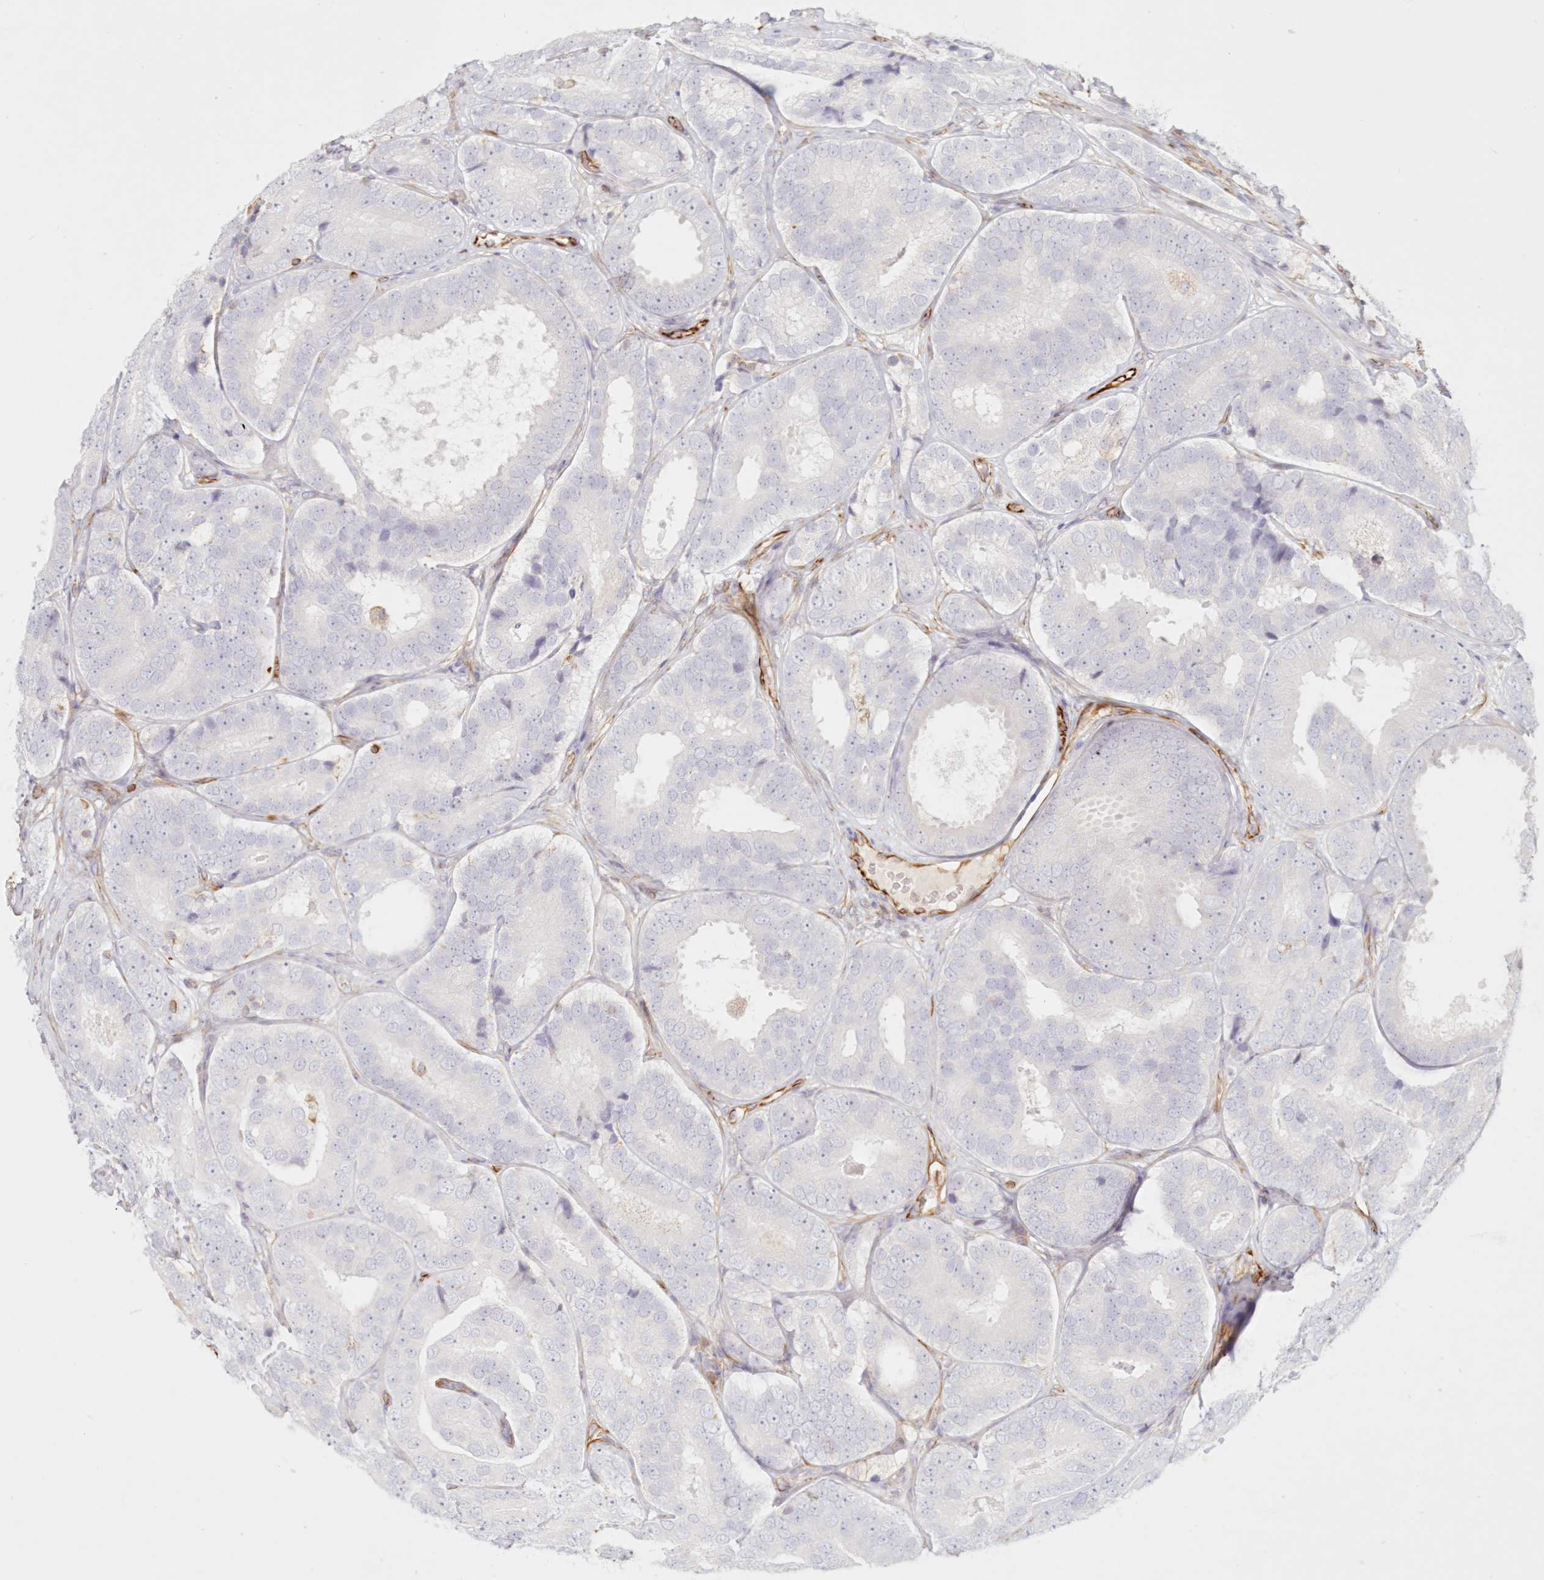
{"staining": {"intensity": "negative", "quantity": "none", "location": "none"}, "tissue": "prostate cancer", "cell_type": "Tumor cells", "image_type": "cancer", "snomed": [{"axis": "morphology", "description": "Adenocarcinoma, High grade"}, {"axis": "topography", "description": "Prostate"}], "caption": "An immunohistochemistry photomicrograph of adenocarcinoma (high-grade) (prostate) is shown. There is no staining in tumor cells of adenocarcinoma (high-grade) (prostate).", "gene": "DMRTB1", "patient": {"sex": "male", "age": 56}}